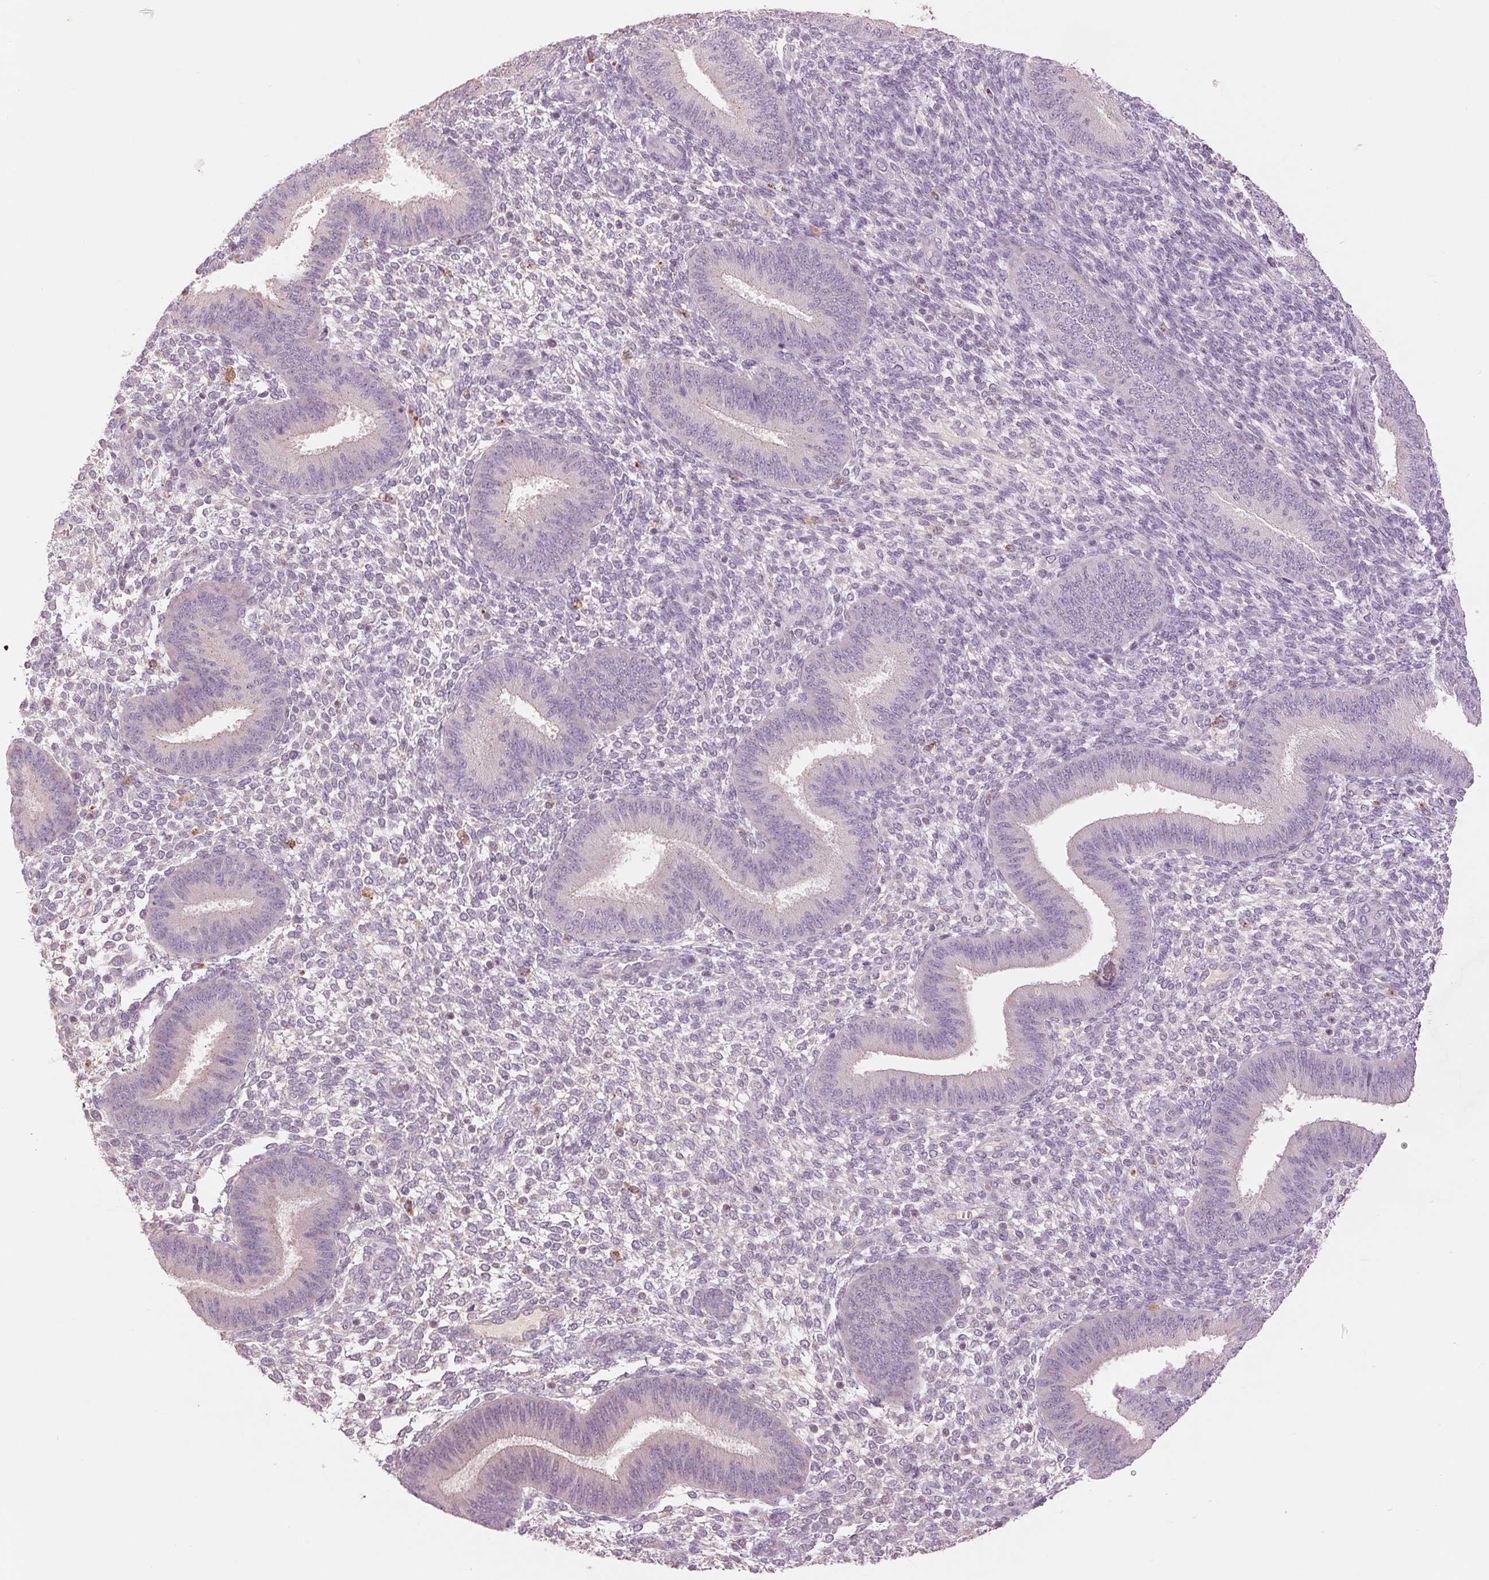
{"staining": {"intensity": "negative", "quantity": "none", "location": "none"}, "tissue": "endometrium", "cell_type": "Cells in endometrial stroma", "image_type": "normal", "snomed": [{"axis": "morphology", "description": "Normal tissue, NOS"}, {"axis": "topography", "description": "Endometrium"}], "caption": "DAB immunohistochemical staining of benign endometrium demonstrates no significant positivity in cells in endometrial stroma.", "gene": "FXYD4", "patient": {"sex": "female", "age": 39}}